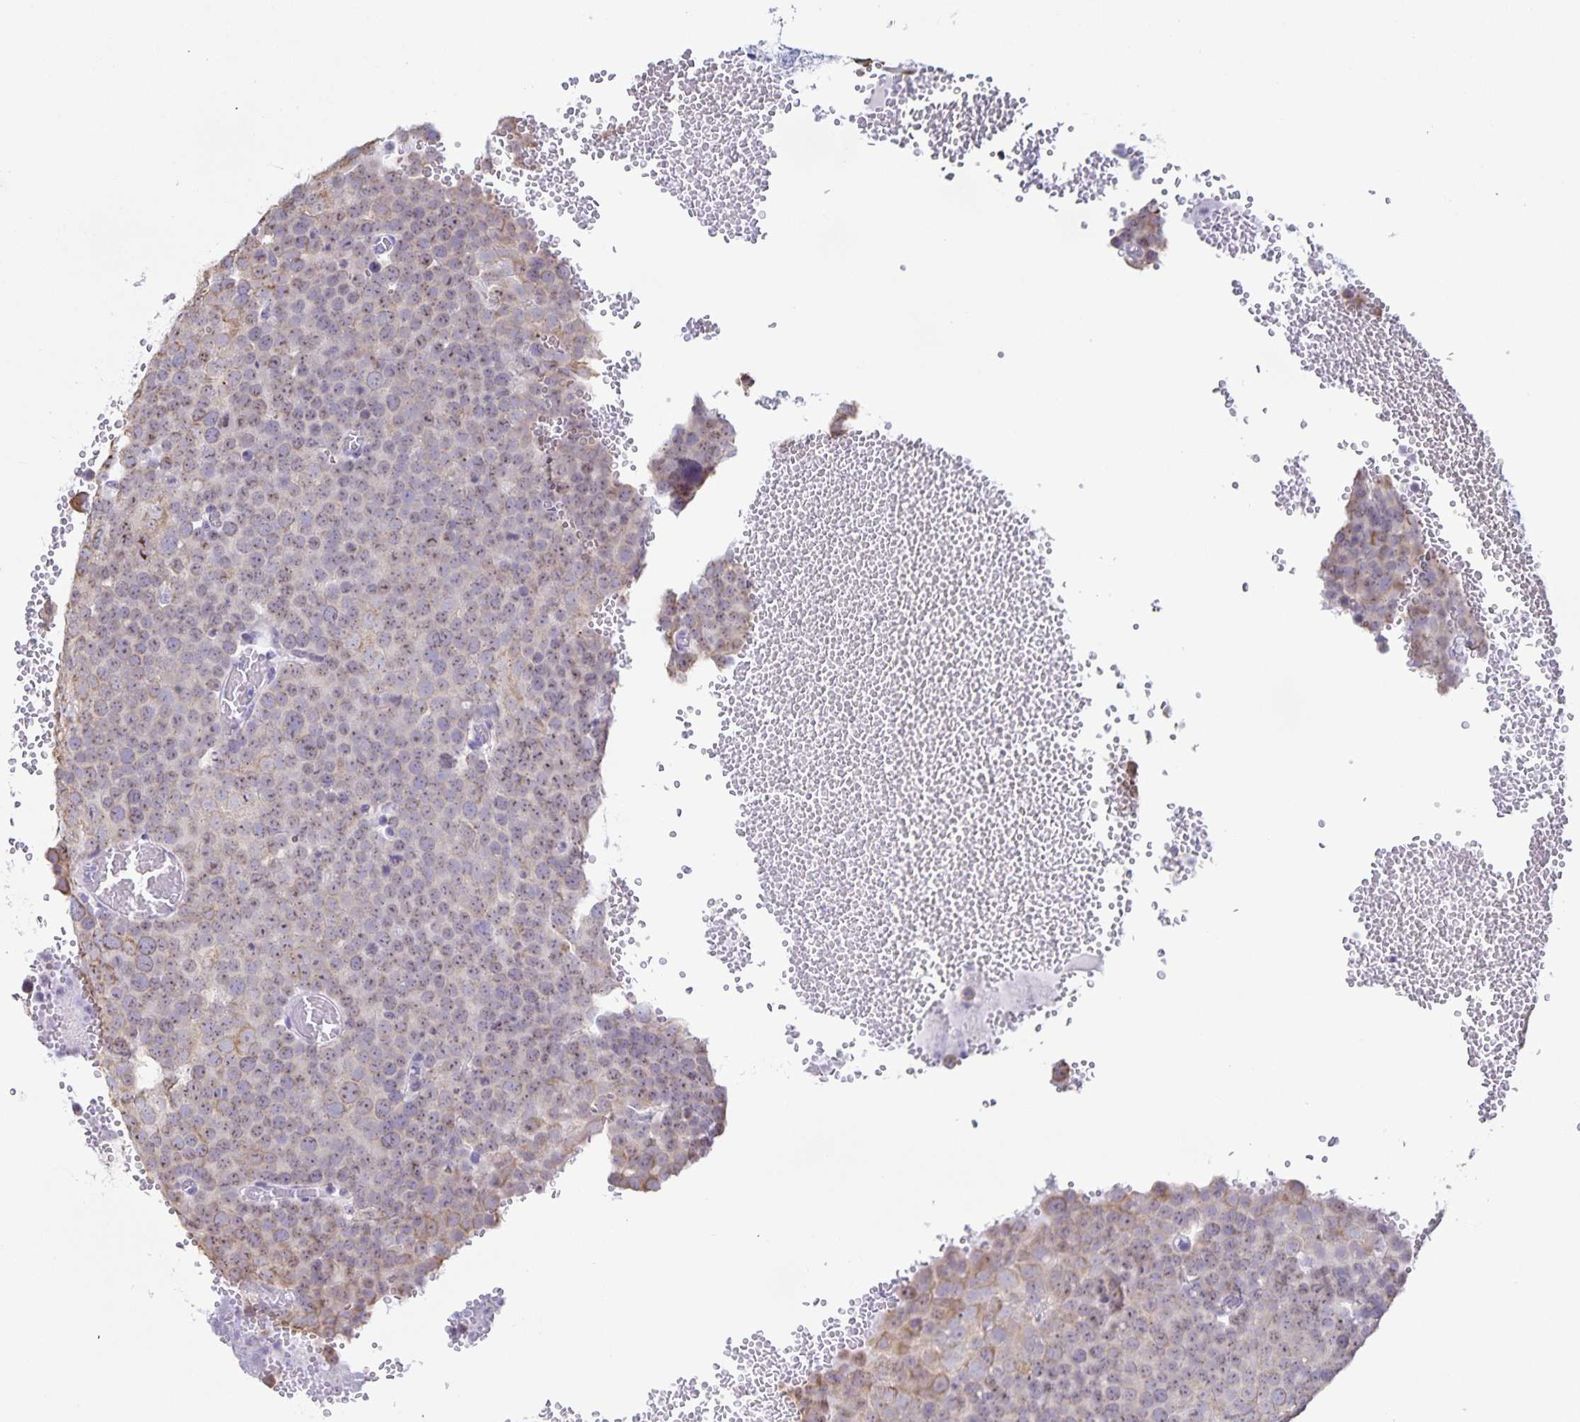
{"staining": {"intensity": "weak", "quantity": "25%-75%", "location": "nuclear"}, "tissue": "testis cancer", "cell_type": "Tumor cells", "image_type": "cancer", "snomed": [{"axis": "morphology", "description": "Seminoma, NOS"}, {"axis": "topography", "description": "Testis"}], "caption": "Testis cancer (seminoma) stained with IHC demonstrates weak nuclear positivity in approximately 25%-75% of tumor cells.", "gene": "FAM170A", "patient": {"sex": "male", "age": 71}}